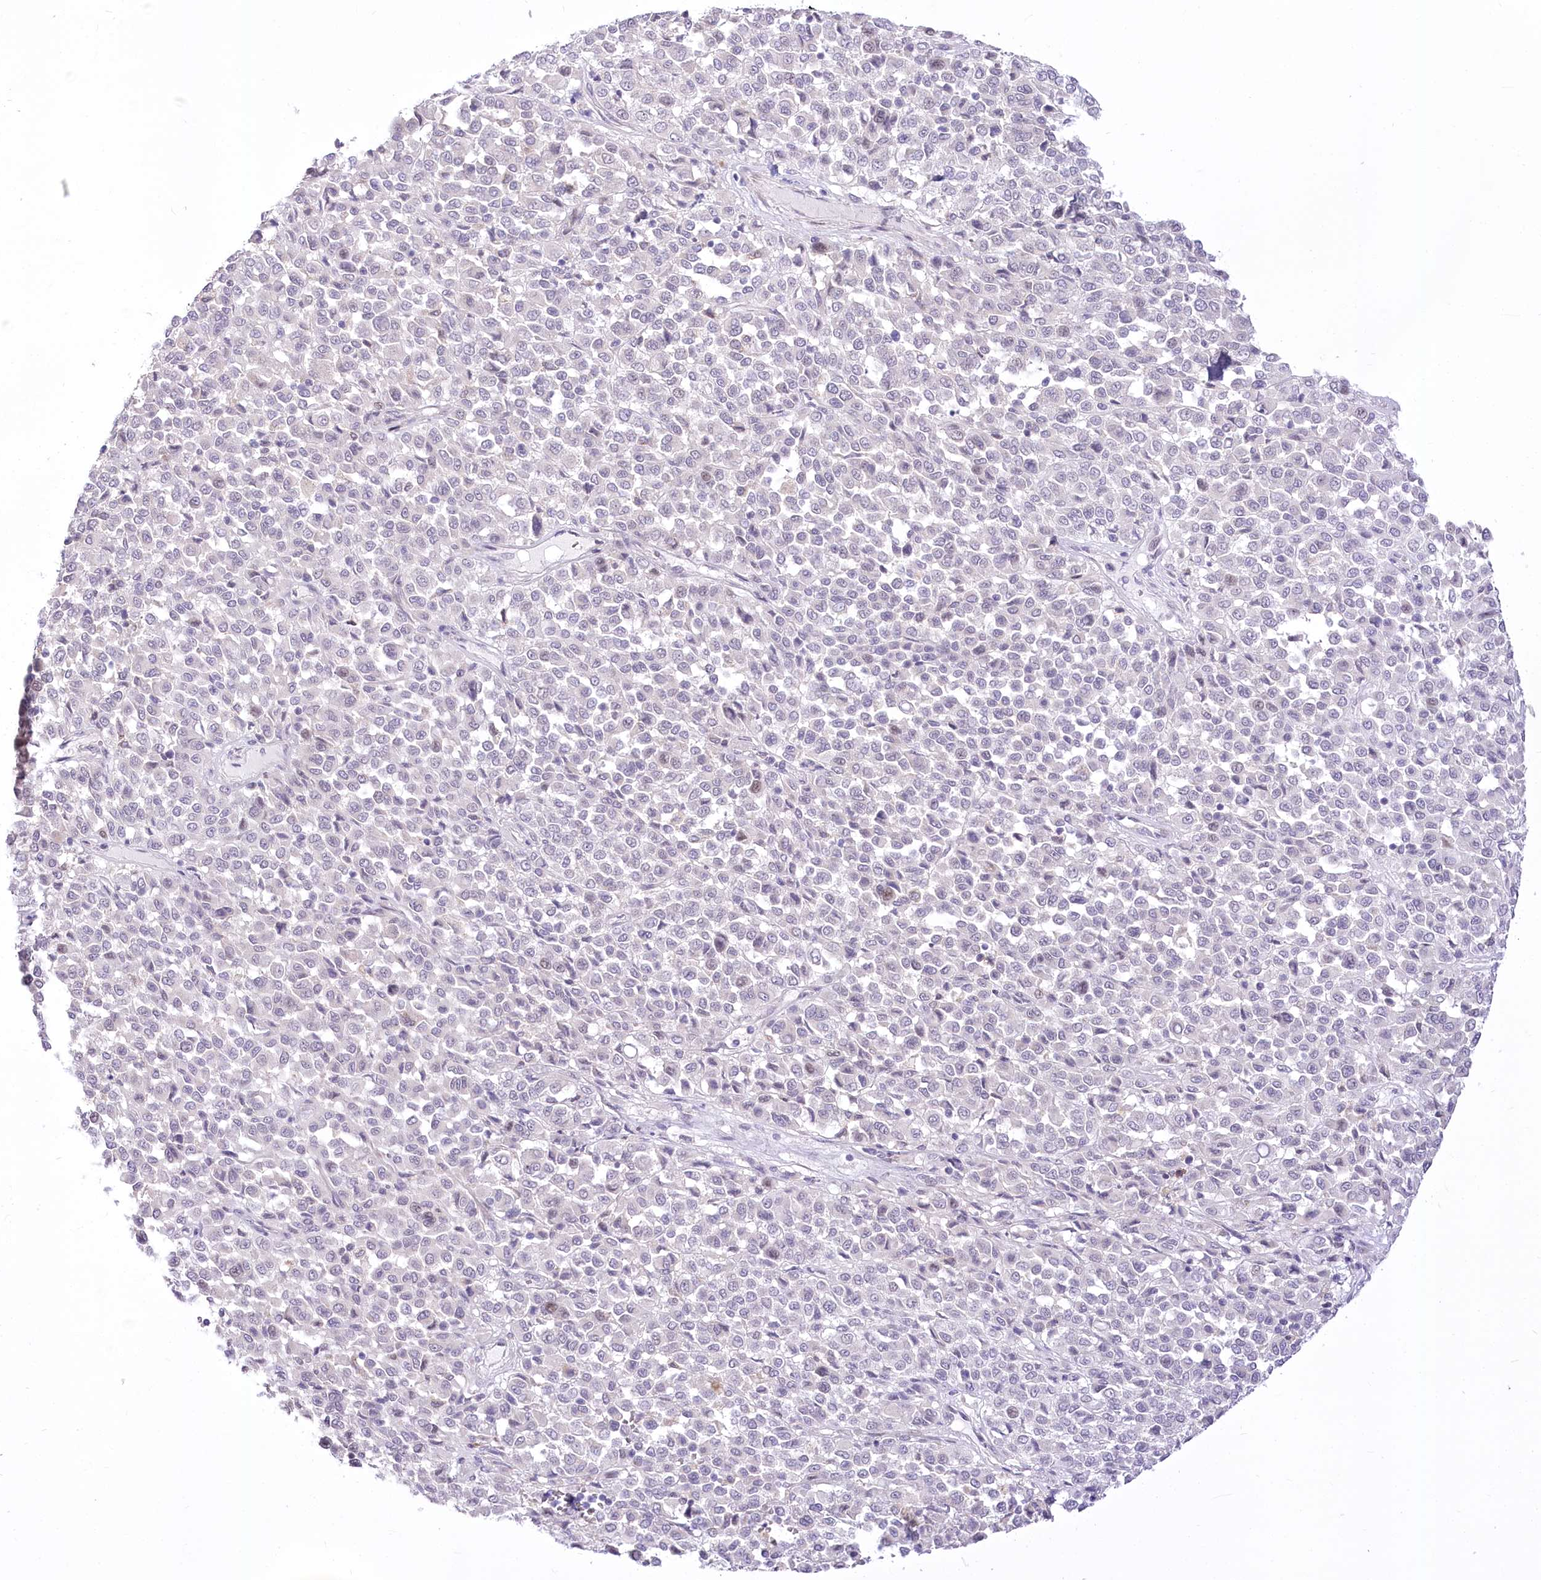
{"staining": {"intensity": "negative", "quantity": "none", "location": "none"}, "tissue": "melanoma", "cell_type": "Tumor cells", "image_type": "cancer", "snomed": [{"axis": "morphology", "description": "Malignant melanoma, Metastatic site"}, {"axis": "topography", "description": "Pancreas"}], "caption": "Tumor cells show no significant protein staining in melanoma.", "gene": "BEND7", "patient": {"sex": "female", "age": 30}}